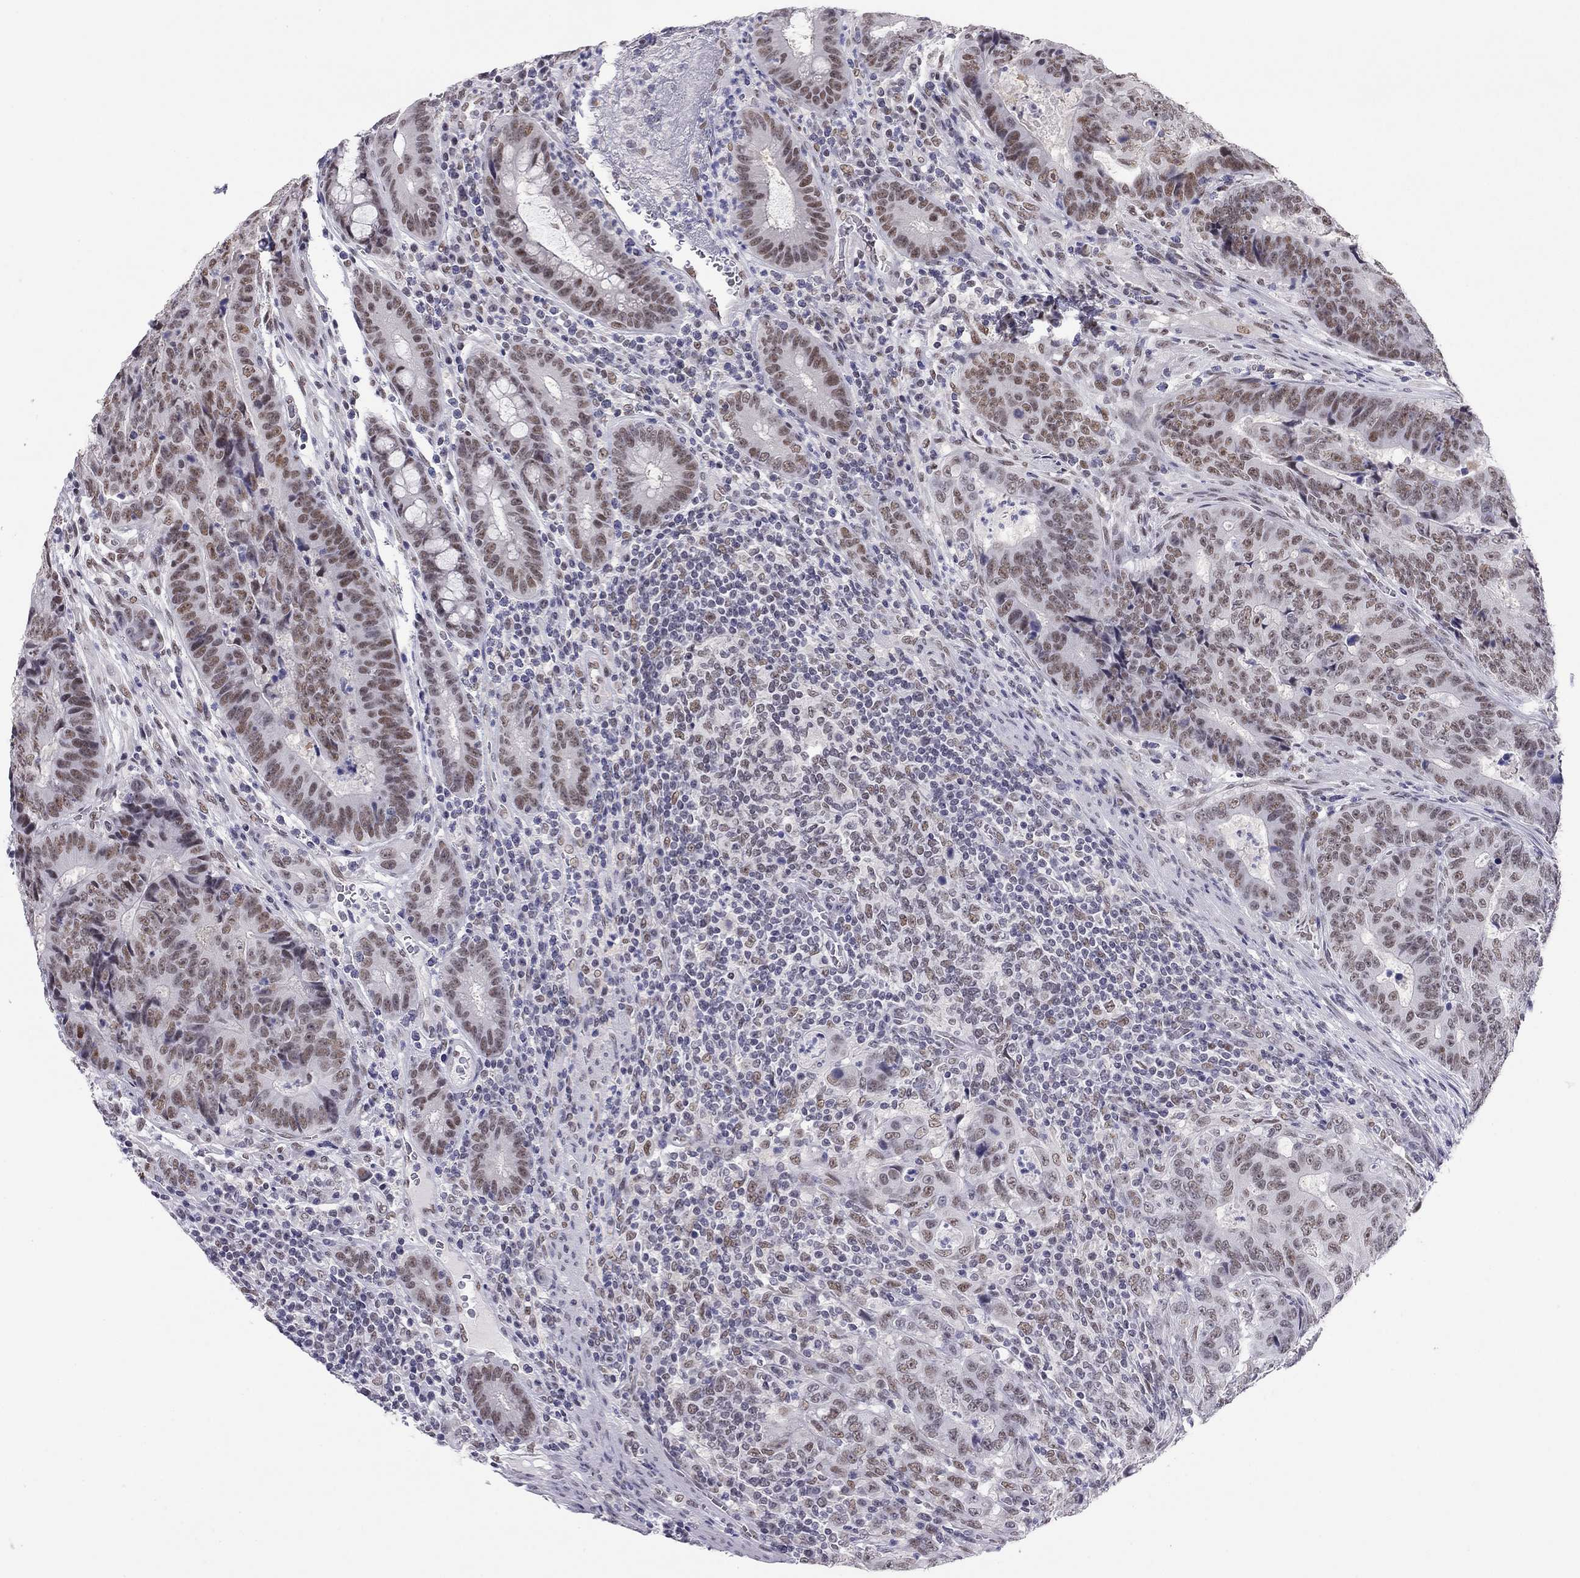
{"staining": {"intensity": "moderate", "quantity": ">75%", "location": "nuclear"}, "tissue": "colorectal cancer", "cell_type": "Tumor cells", "image_type": "cancer", "snomed": [{"axis": "morphology", "description": "Adenocarcinoma, NOS"}, {"axis": "topography", "description": "Colon"}], "caption": "Immunohistochemistry (DAB (3,3'-diaminobenzidine)) staining of colorectal cancer reveals moderate nuclear protein expression in about >75% of tumor cells.", "gene": "DOT1L", "patient": {"sex": "female", "age": 48}}